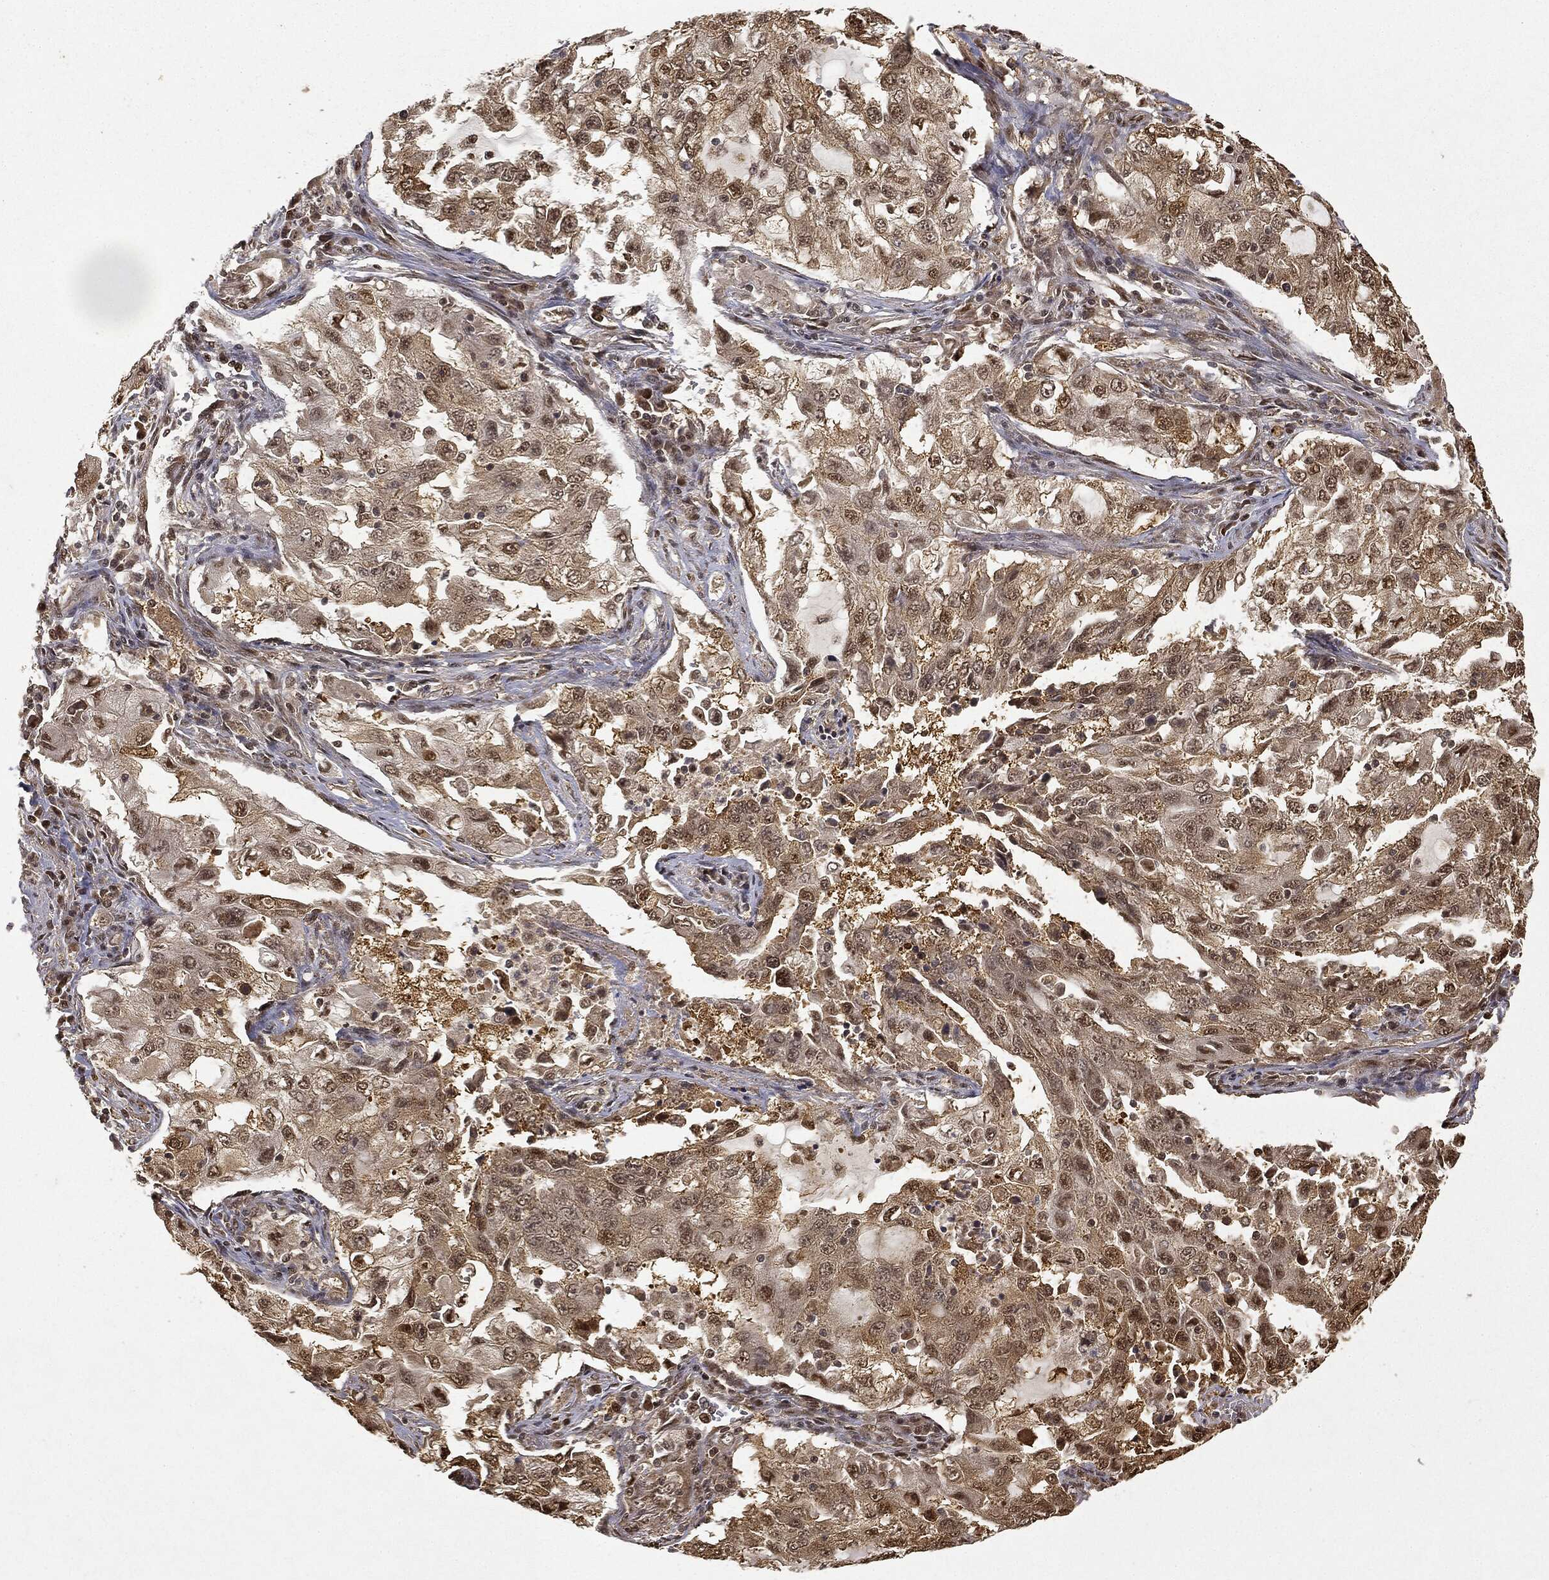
{"staining": {"intensity": "moderate", "quantity": ">75%", "location": "cytoplasmic/membranous,nuclear"}, "tissue": "lung cancer", "cell_type": "Tumor cells", "image_type": "cancer", "snomed": [{"axis": "morphology", "description": "Adenocarcinoma, NOS"}, {"axis": "topography", "description": "Lung"}], "caption": "This photomicrograph exhibits immunohistochemistry (IHC) staining of human lung cancer (adenocarcinoma), with medium moderate cytoplasmic/membranous and nuclear positivity in about >75% of tumor cells.", "gene": "ZNHIT6", "patient": {"sex": "female", "age": 61}}